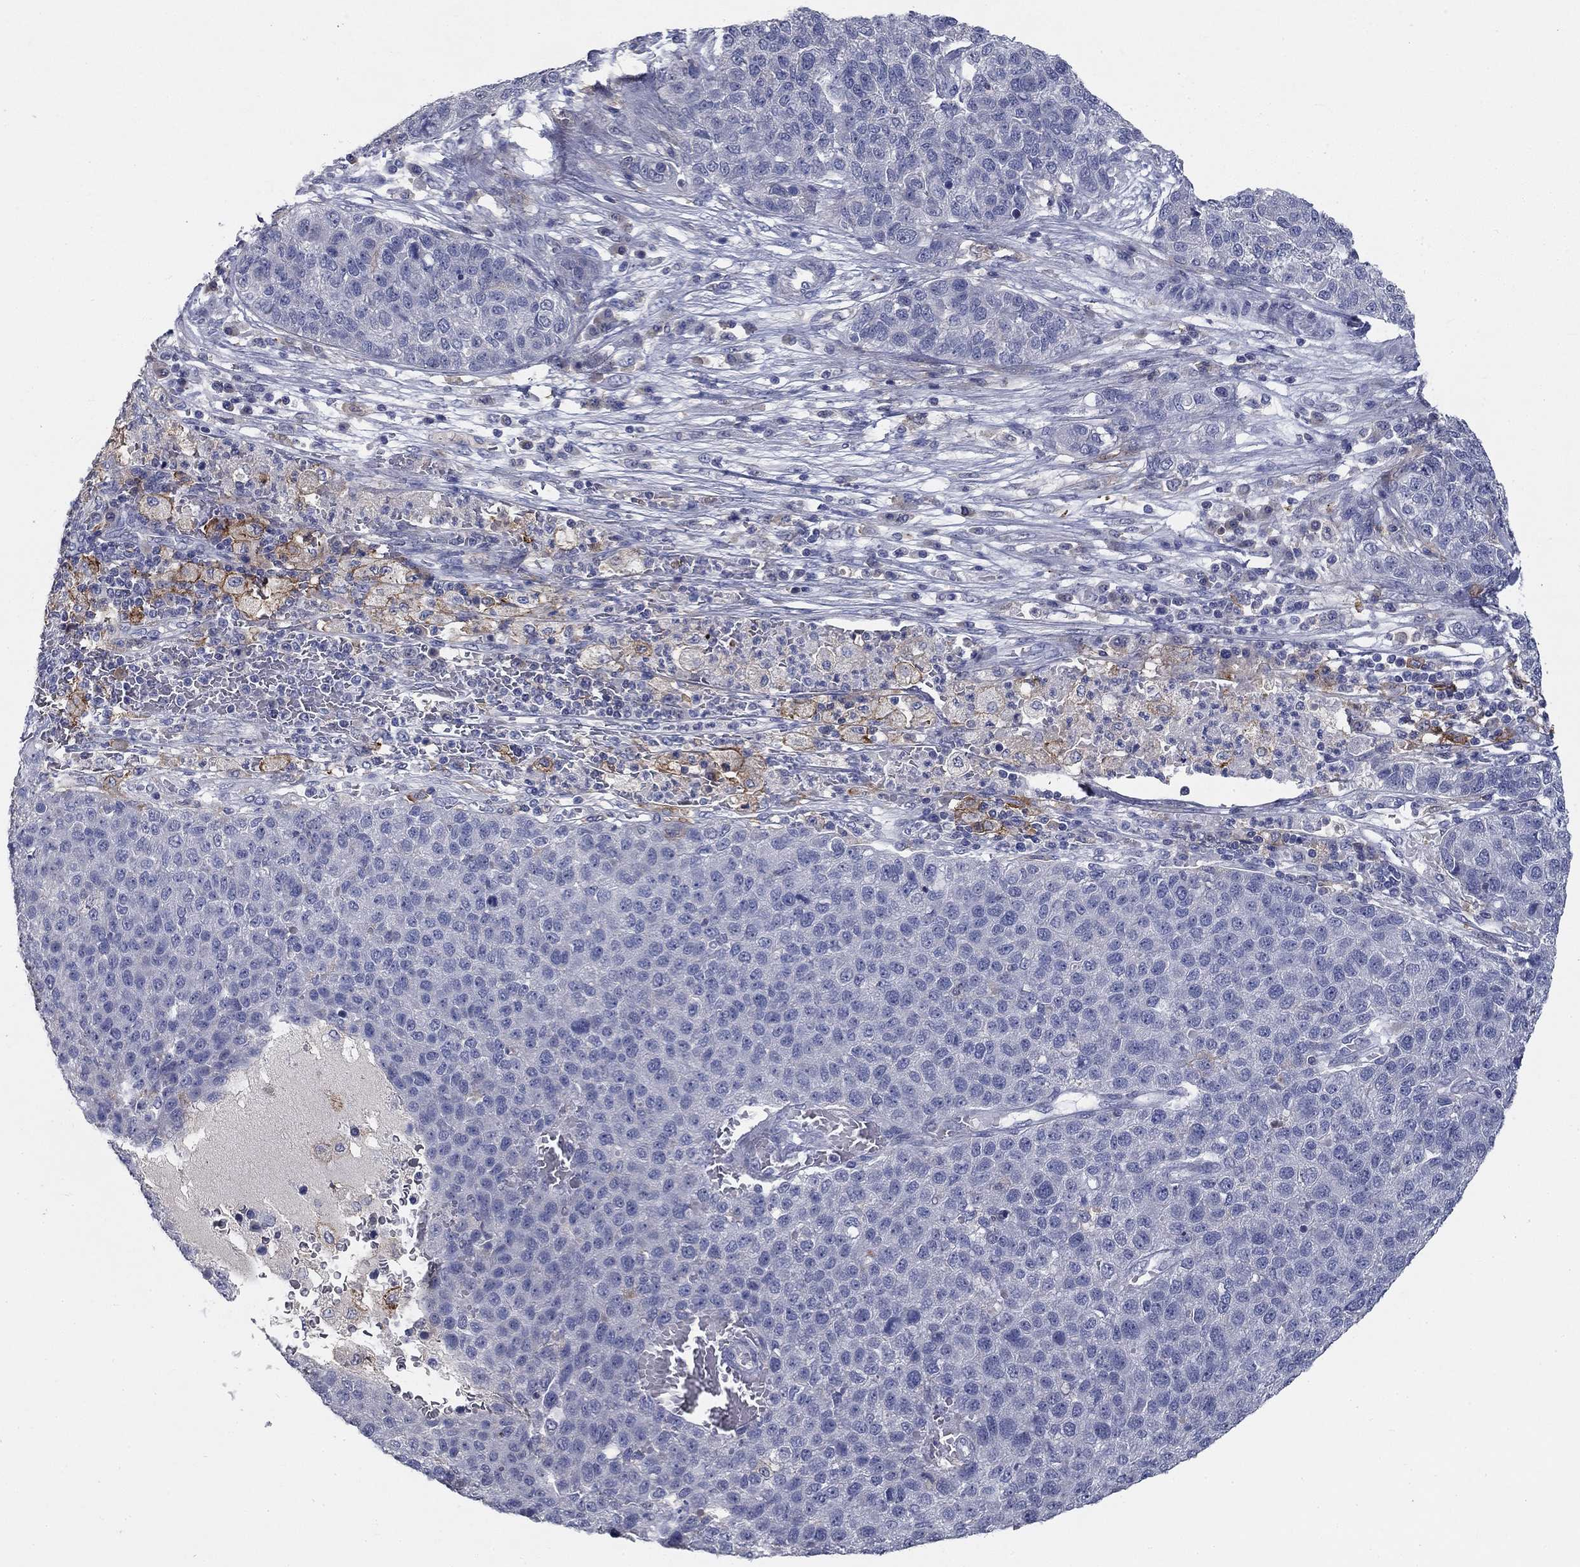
{"staining": {"intensity": "negative", "quantity": "none", "location": "none"}, "tissue": "pancreatic cancer", "cell_type": "Tumor cells", "image_type": "cancer", "snomed": [{"axis": "morphology", "description": "Adenocarcinoma, NOS"}, {"axis": "topography", "description": "Pancreas"}], "caption": "Human pancreatic cancer stained for a protein using IHC reveals no positivity in tumor cells.", "gene": "CD274", "patient": {"sex": "female", "age": 61}}